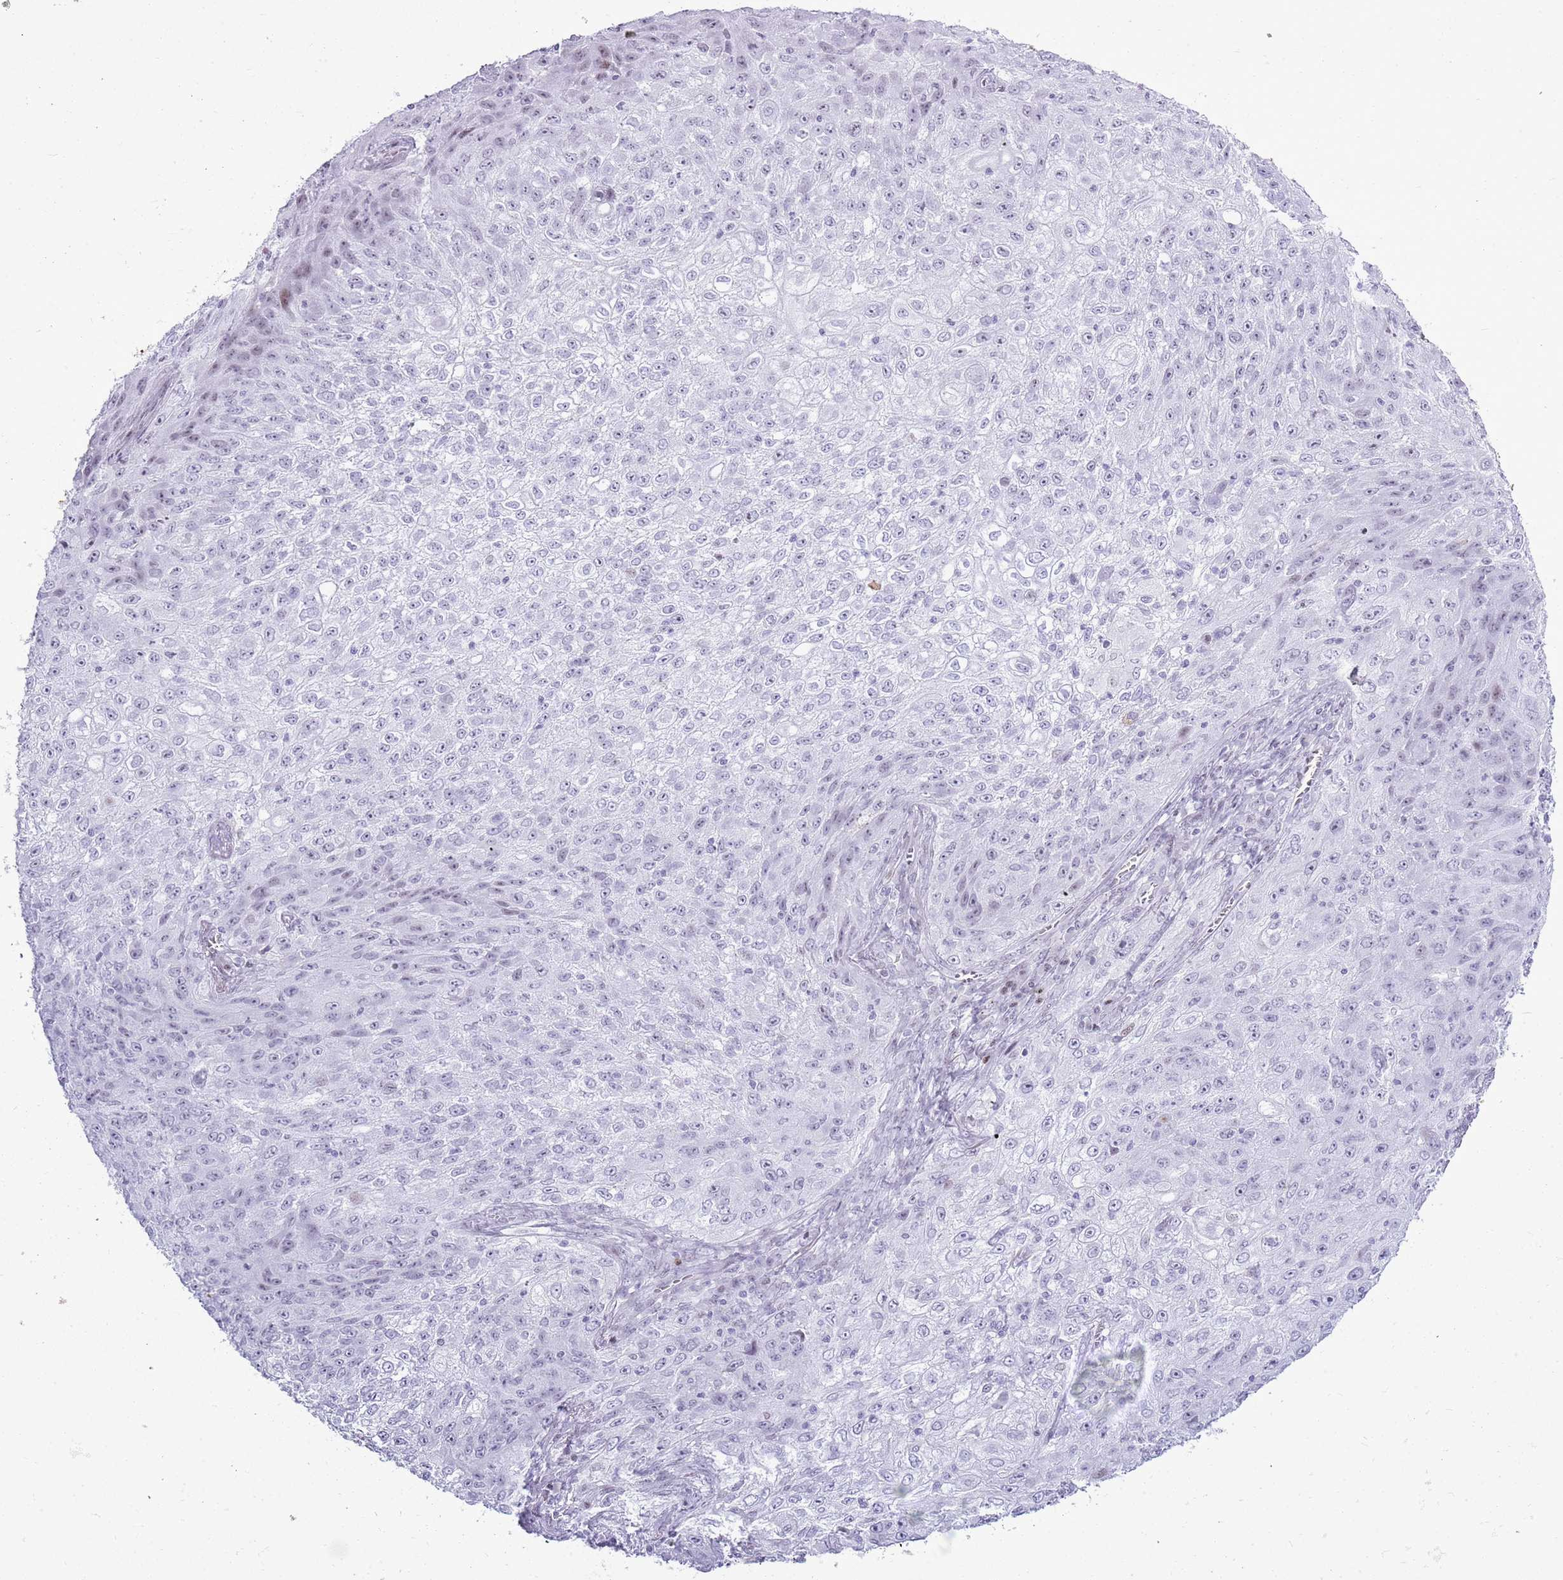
{"staining": {"intensity": "negative", "quantity": "none", "location": "none"}, "tissue": "lung cancer", "cell_type": "Tumor cells", "image_type": "cancer", "snomed": [{"axis": "morphology", "description": "Squamous cell carcinoma, NOS"}, {"axis": "topography", "description": "Lung"}], "caption": "This is a image of IHC staining of lung cancer, which shows no staining in tumor cells.", "gene": "ASIP", "patient": {"sex": "female", "age": 69}}